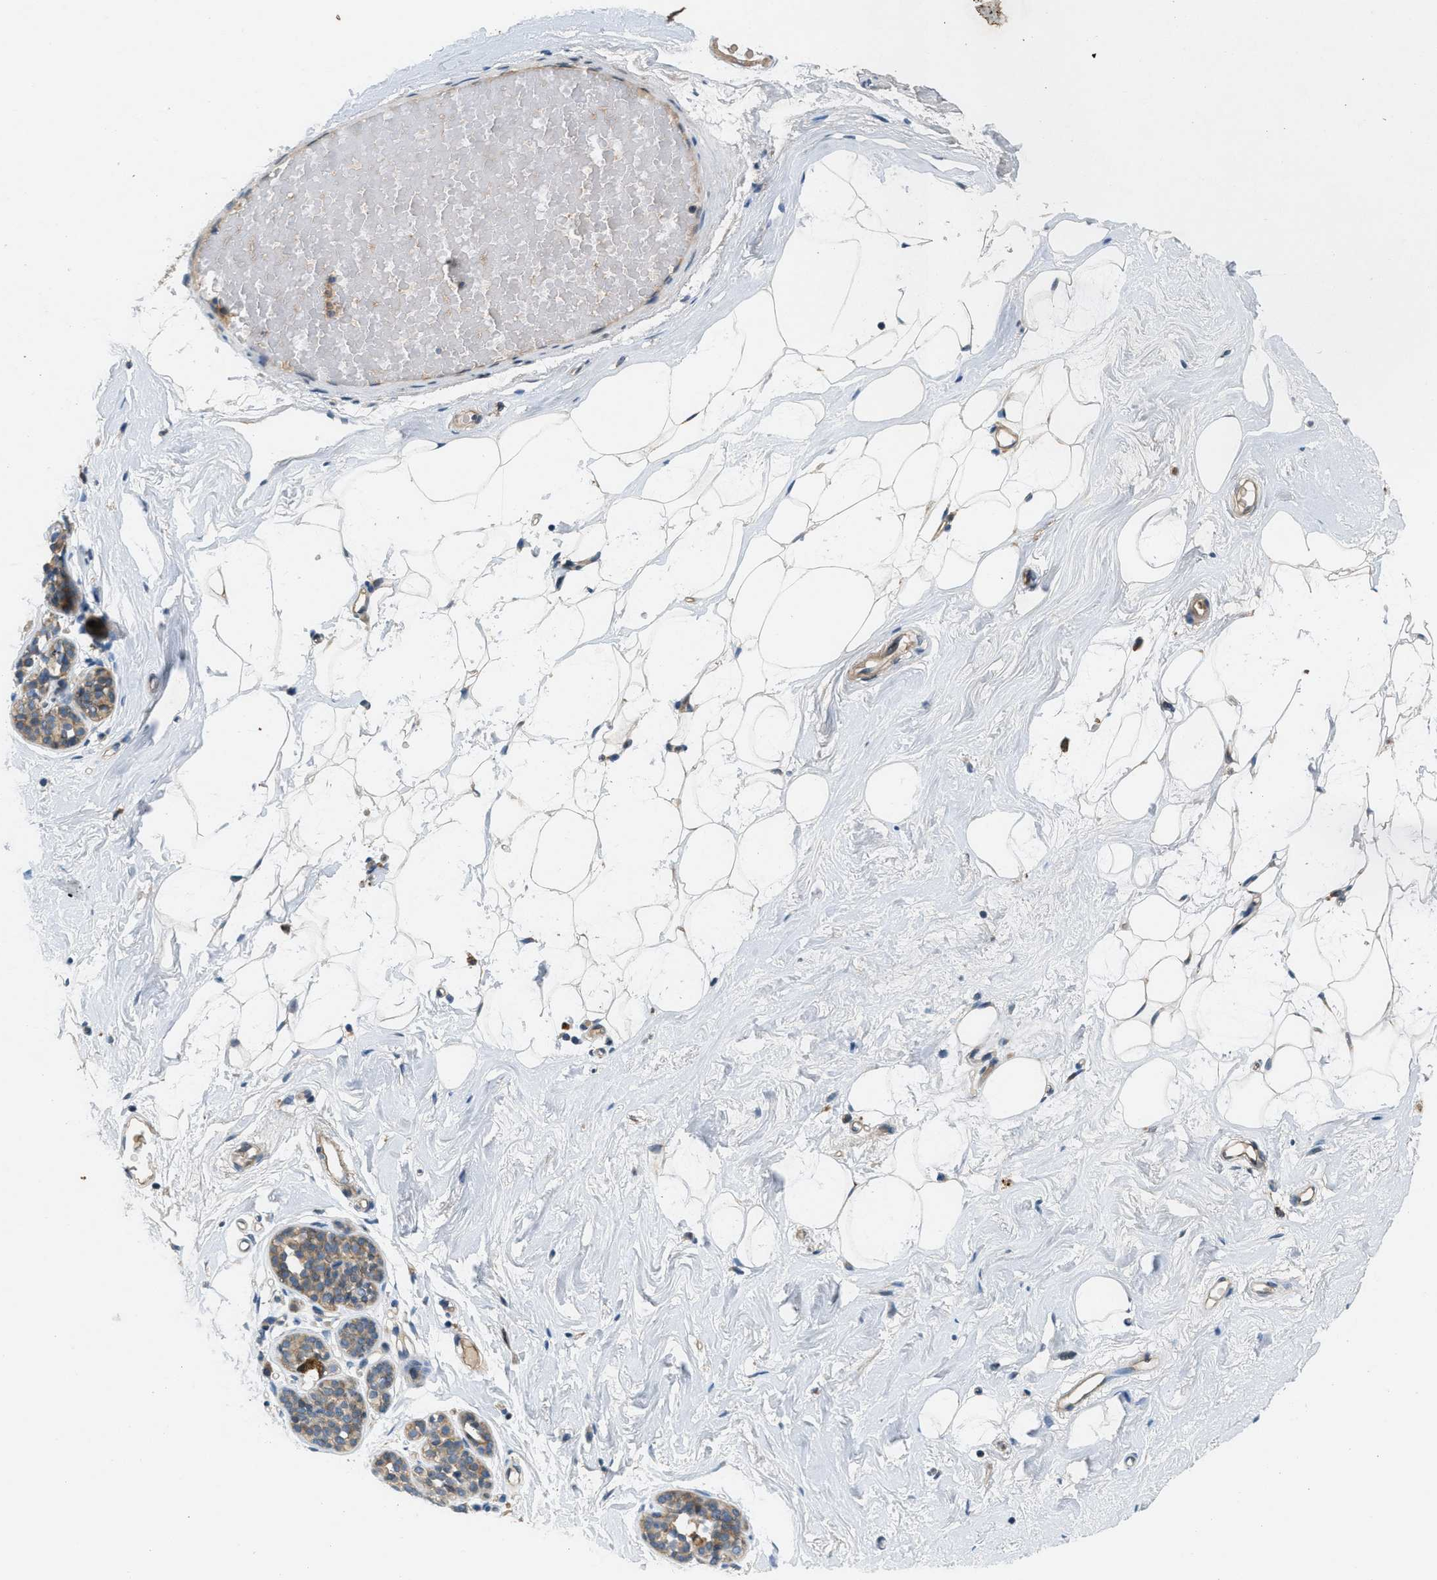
{"staining": {"intensity": "negative", "quantity": "none", "location": "none"}, "tissue": "breast", "cell_type": "Adipocytes", "image_type": "normal", "snomed": [{"axis": "morphology", "description": "Normal tissue, NOS"}, {"axis": "topography", "description": "Breast"}], "caption": "Immunohistochemistry (IHC) micrograph of normal breast: human breast stained with DAB (3,3'-diaminobenzidine) exhibits no significant protein positivity in adipocytes.", "gene": "ADCY6", "patient": {"sex": "female", "age": 75}}